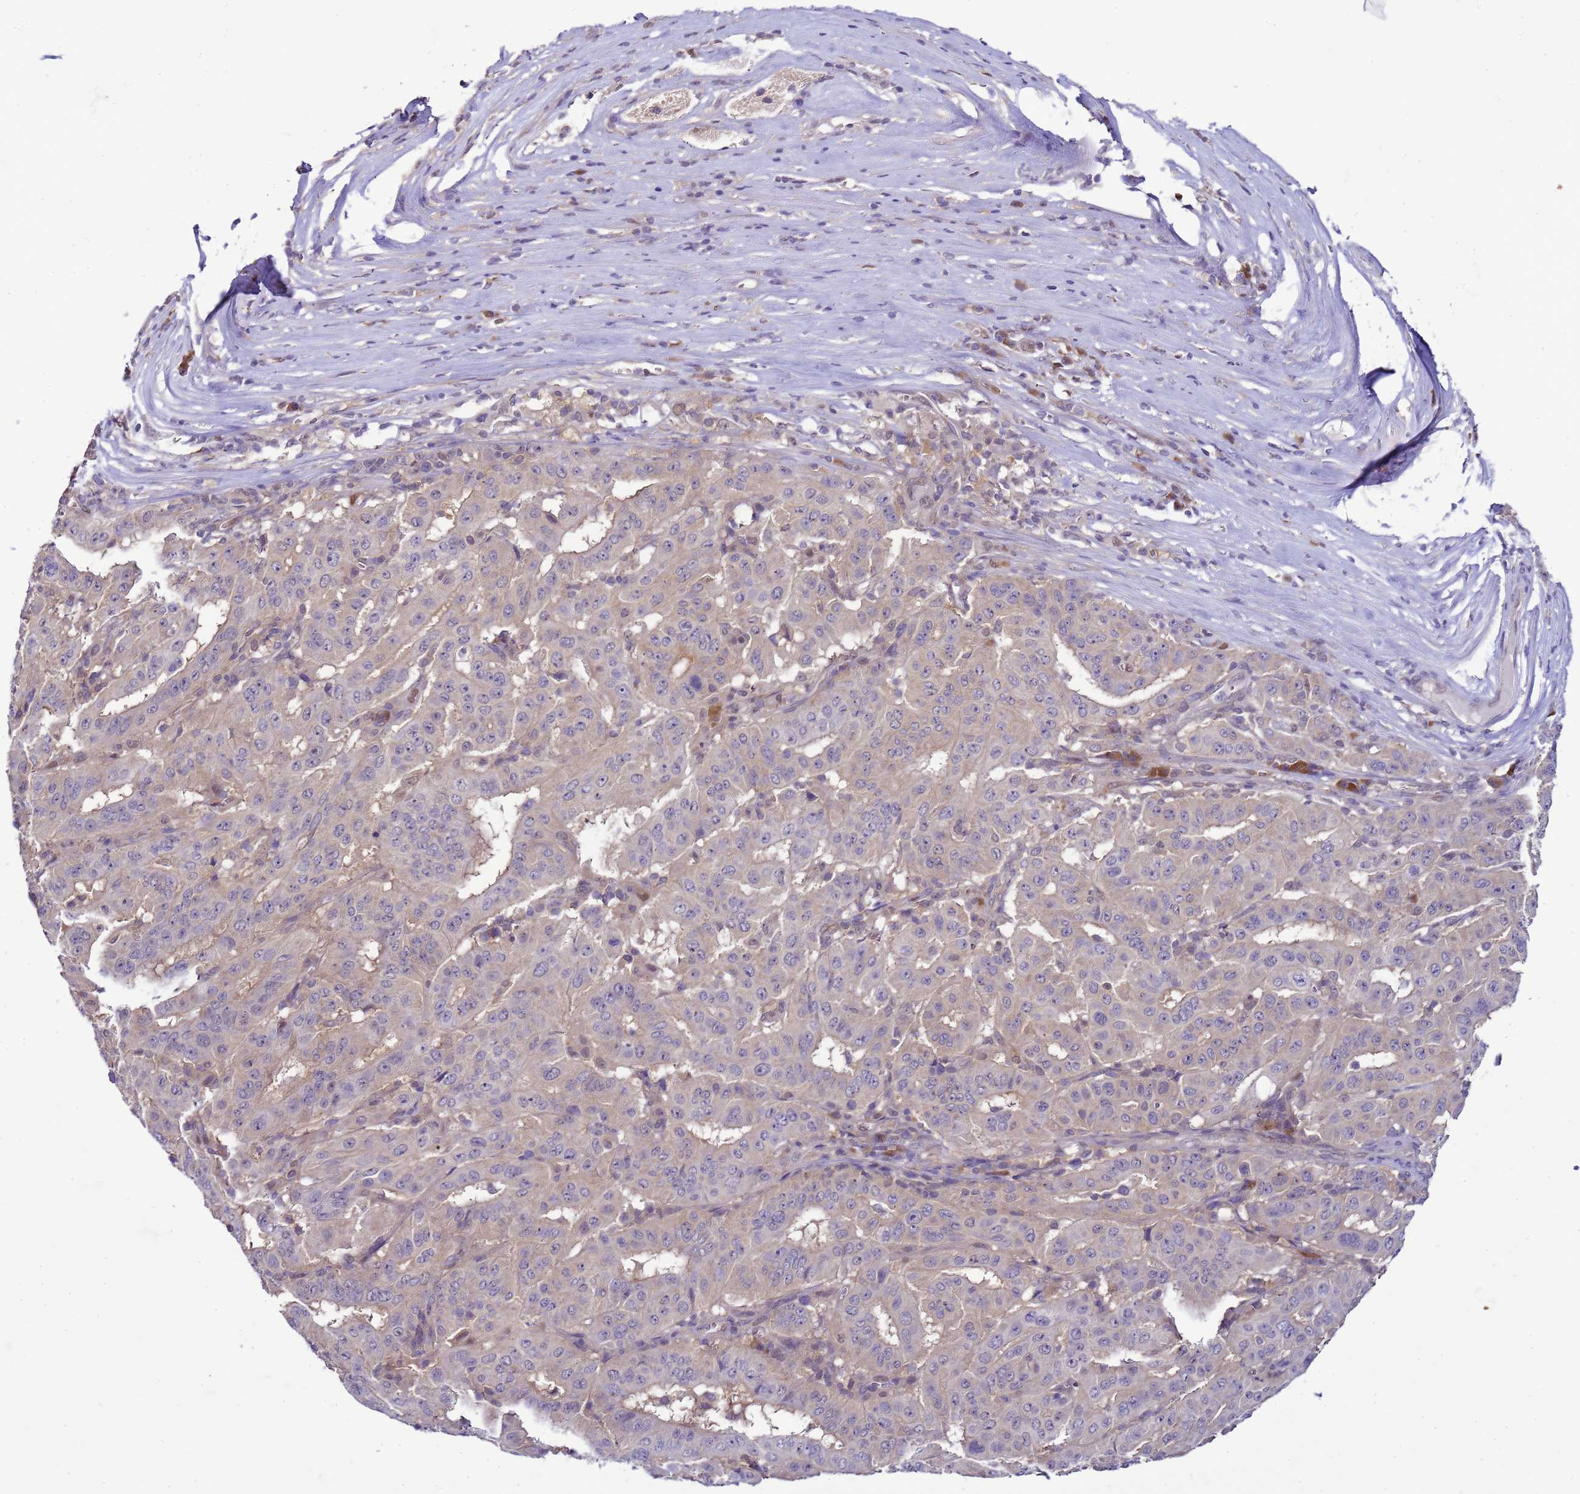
{"staining": {"intensity": "negative", "quantity": "none", "location": "none"}, "tissue": "pancreatic cancer", "cell_type": "Tumor cells", "image_type": "cancer", "snomed": [{"axis": "morphology", "description": "Adenocarcinoma, NOS"}, {"axis": "topography", "description": "Pancreas"}], "caption": "Tumor cells are negative for protein expression in human adenocarcinoma (pancreatic).", "gene": "DDI2", "patient": {"sex": "male", "age": 63}}